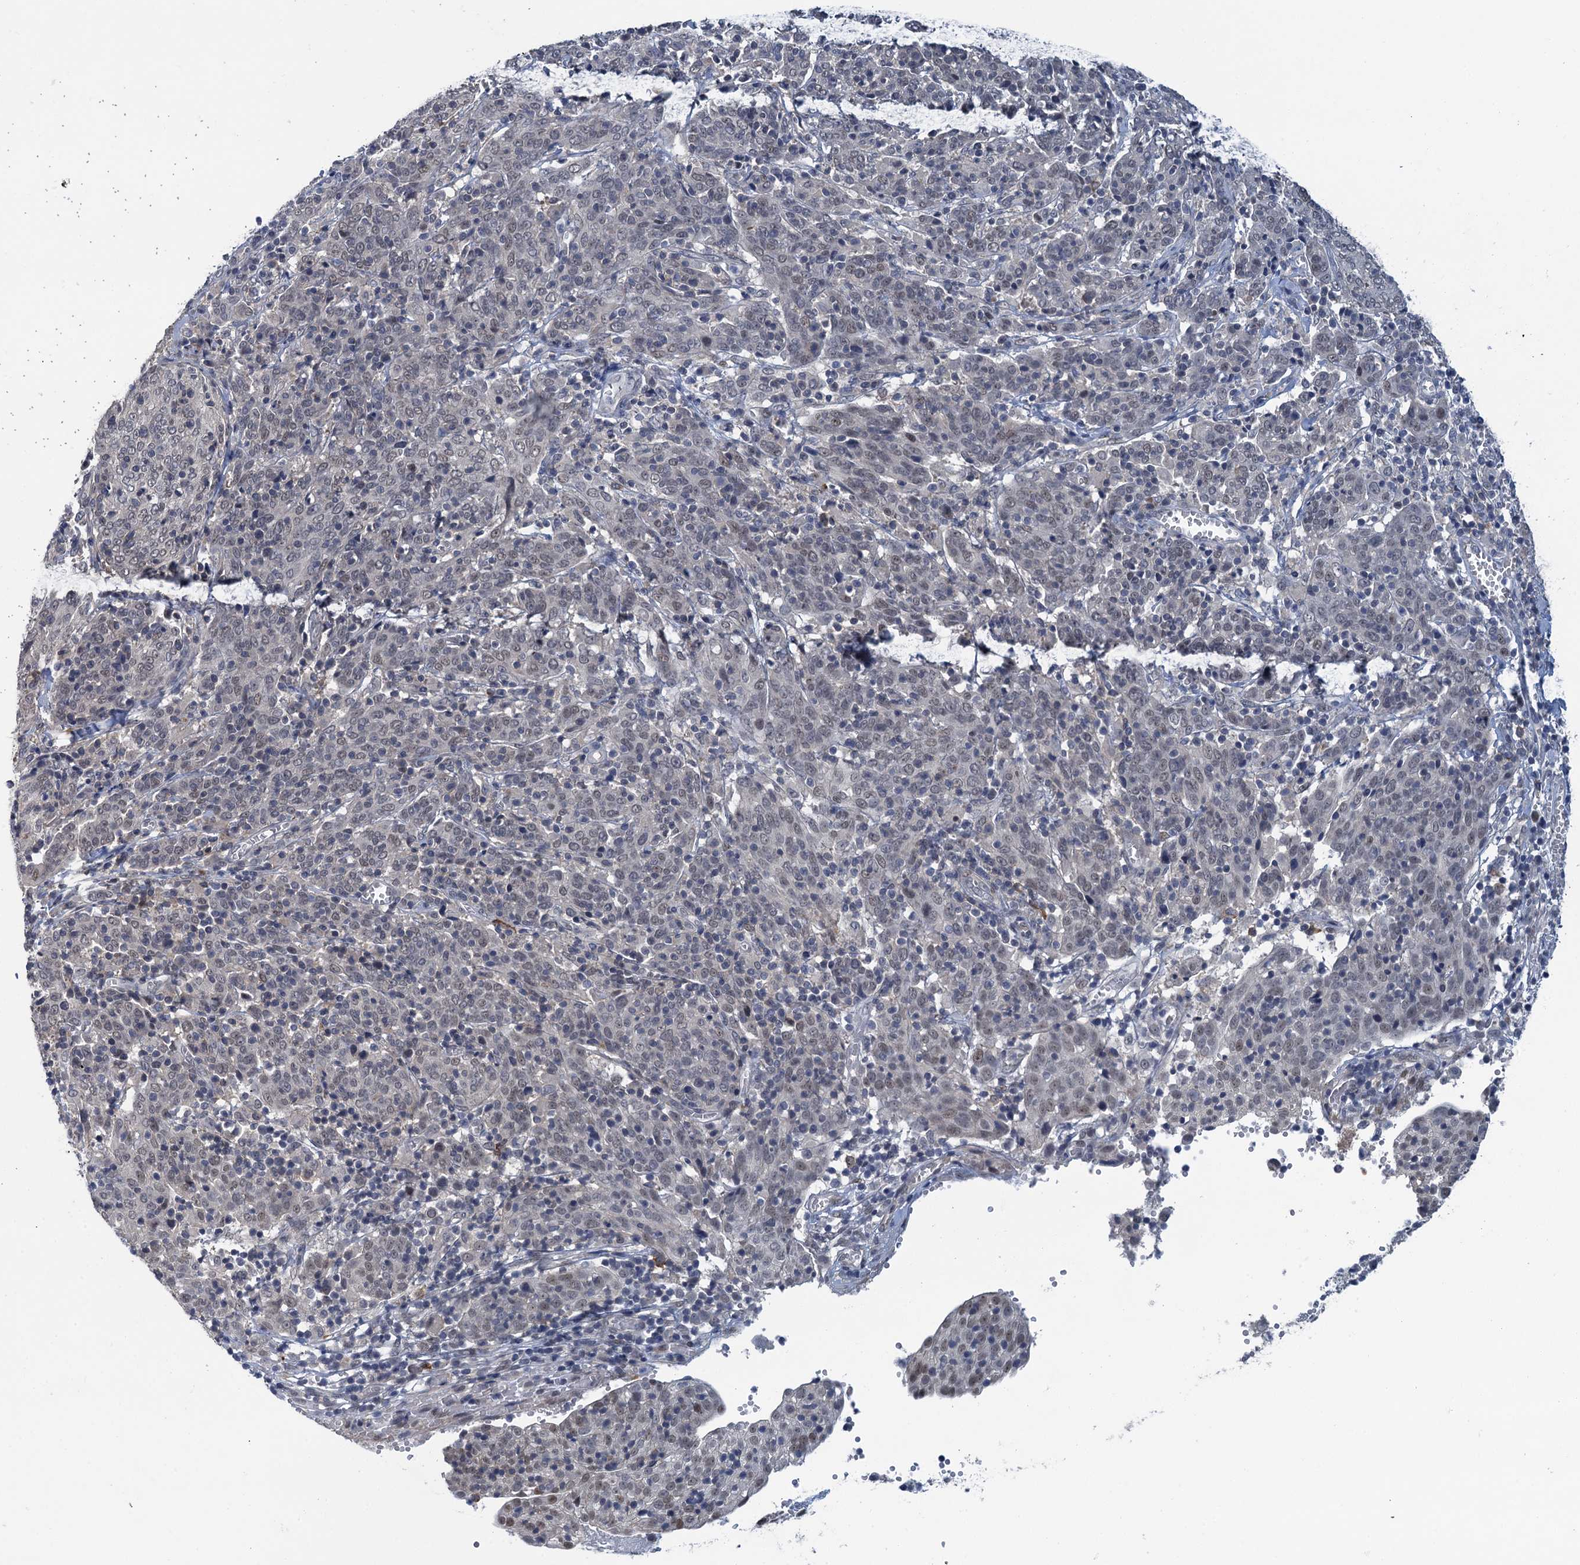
{"staining": {"intensity": "negative", "quantity": "none", "location": "none"}, "tissue": "cervical cancer", "cell_type": "Tumor cells", "image_type": "cancer", "snomed": [{"axis": "morphology", "description": "Squamous cell carcinoma, NOS"}, {"axis": "topography", "description": "Cervix"}], "caption": "Immunohistochemical staining of human cervical cancer displays no significant positivity in tumor cells.", "gene": "MRFAP1", "patient": {"sex": "female", "age": 67}}